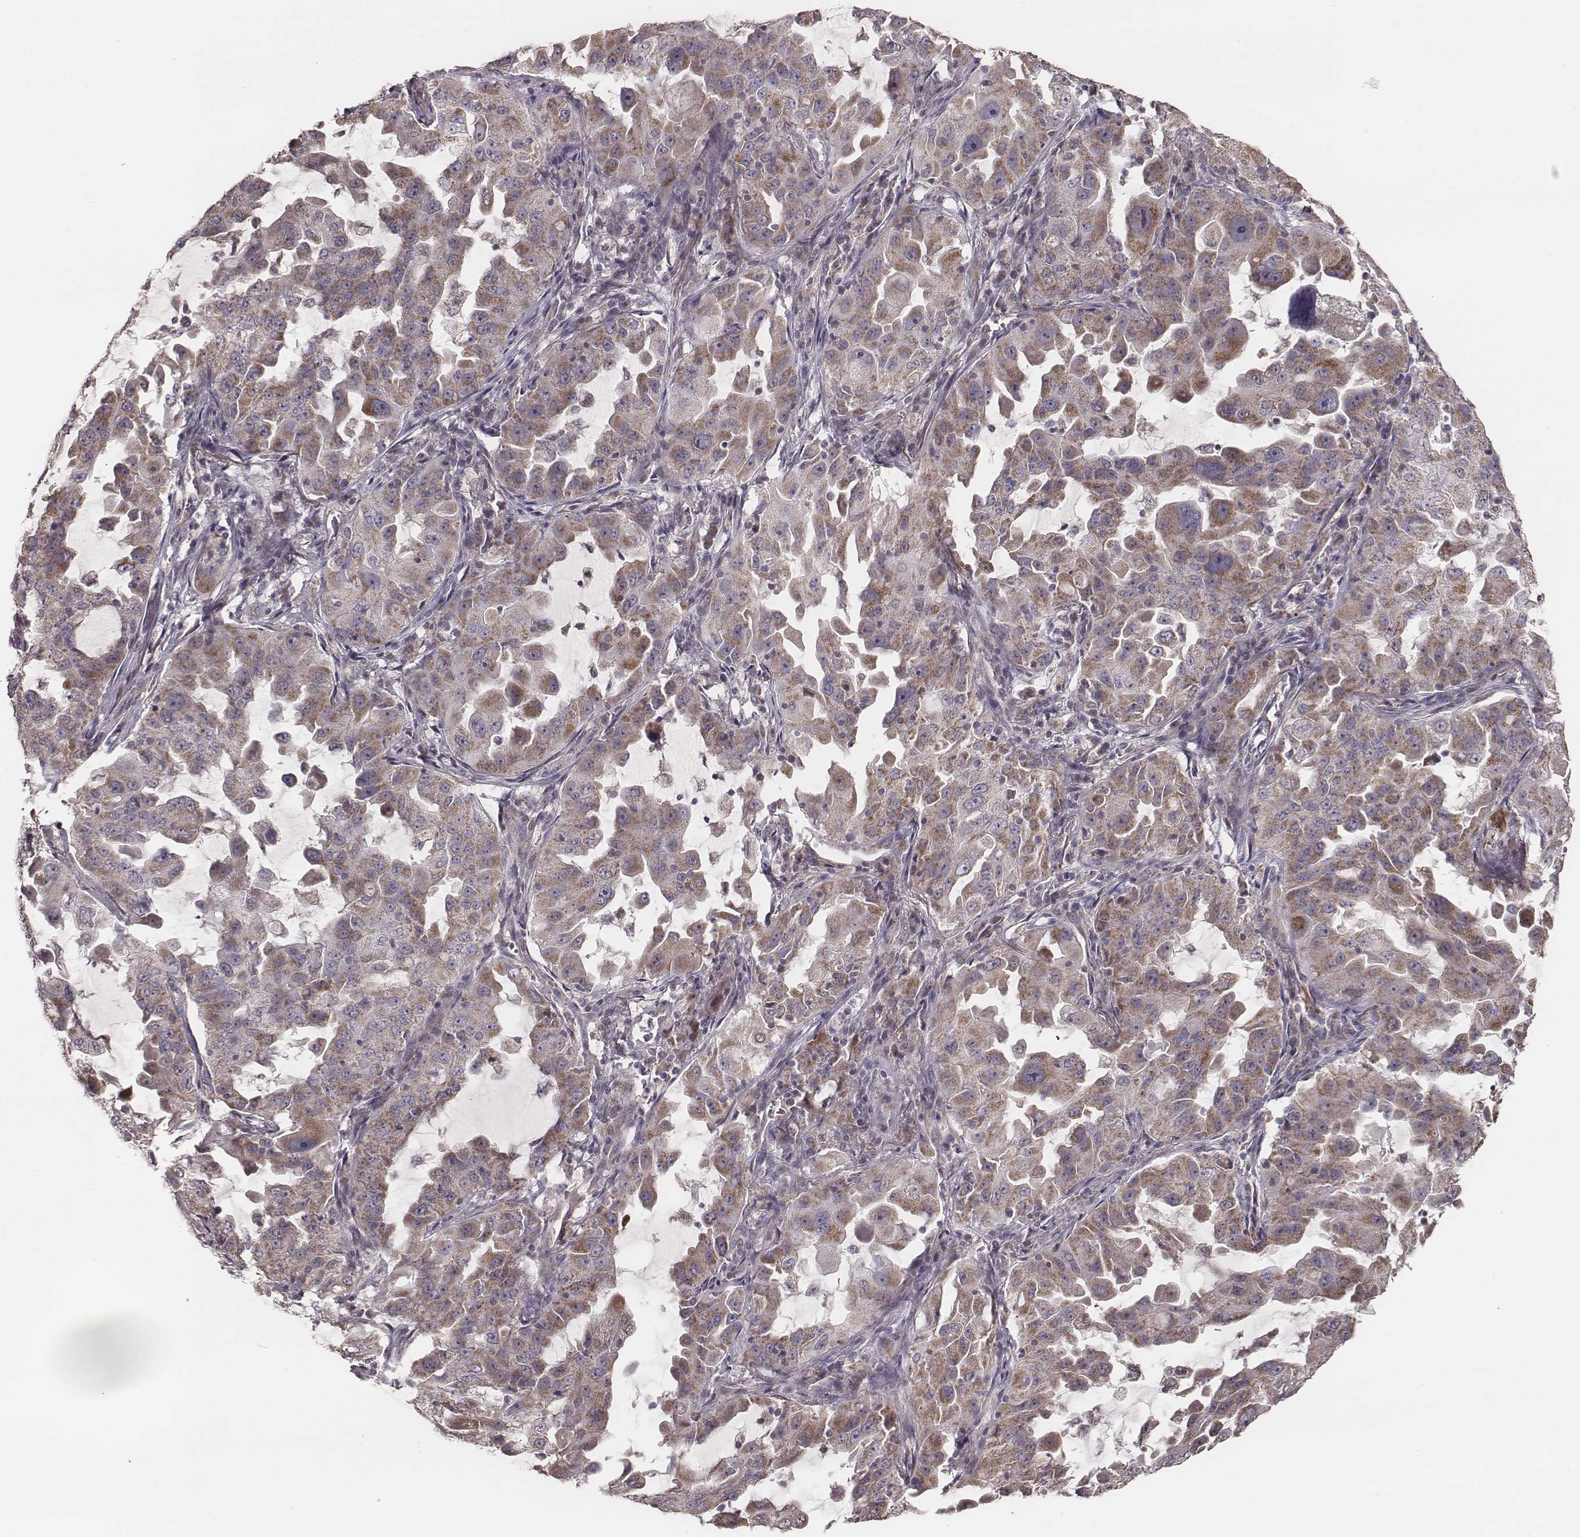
{"staining": {"intensity": "moderate", "quantity": "25%-75%", "location": "cytoplasmic/membranous"}, "tissue": "lung cancer", "cell_type": "Tumor cells", "image_type": "cancer", "snomed": [{"axis": "morphology", "description": "Adenocarcinoma, NOS"}, {"axis": "topography", "description": "Lung"}], "caption": "A medium amount of moderate cytoplasmic/membranous expression is appreciated in approximately 25%-75% of tumor cells in lung adenocarcinoma tissue. (DAB IHC with brightfield microscopy, high magnification).", "gene": "MRPS27", "patient": {"sex": "female", "age": 61}}